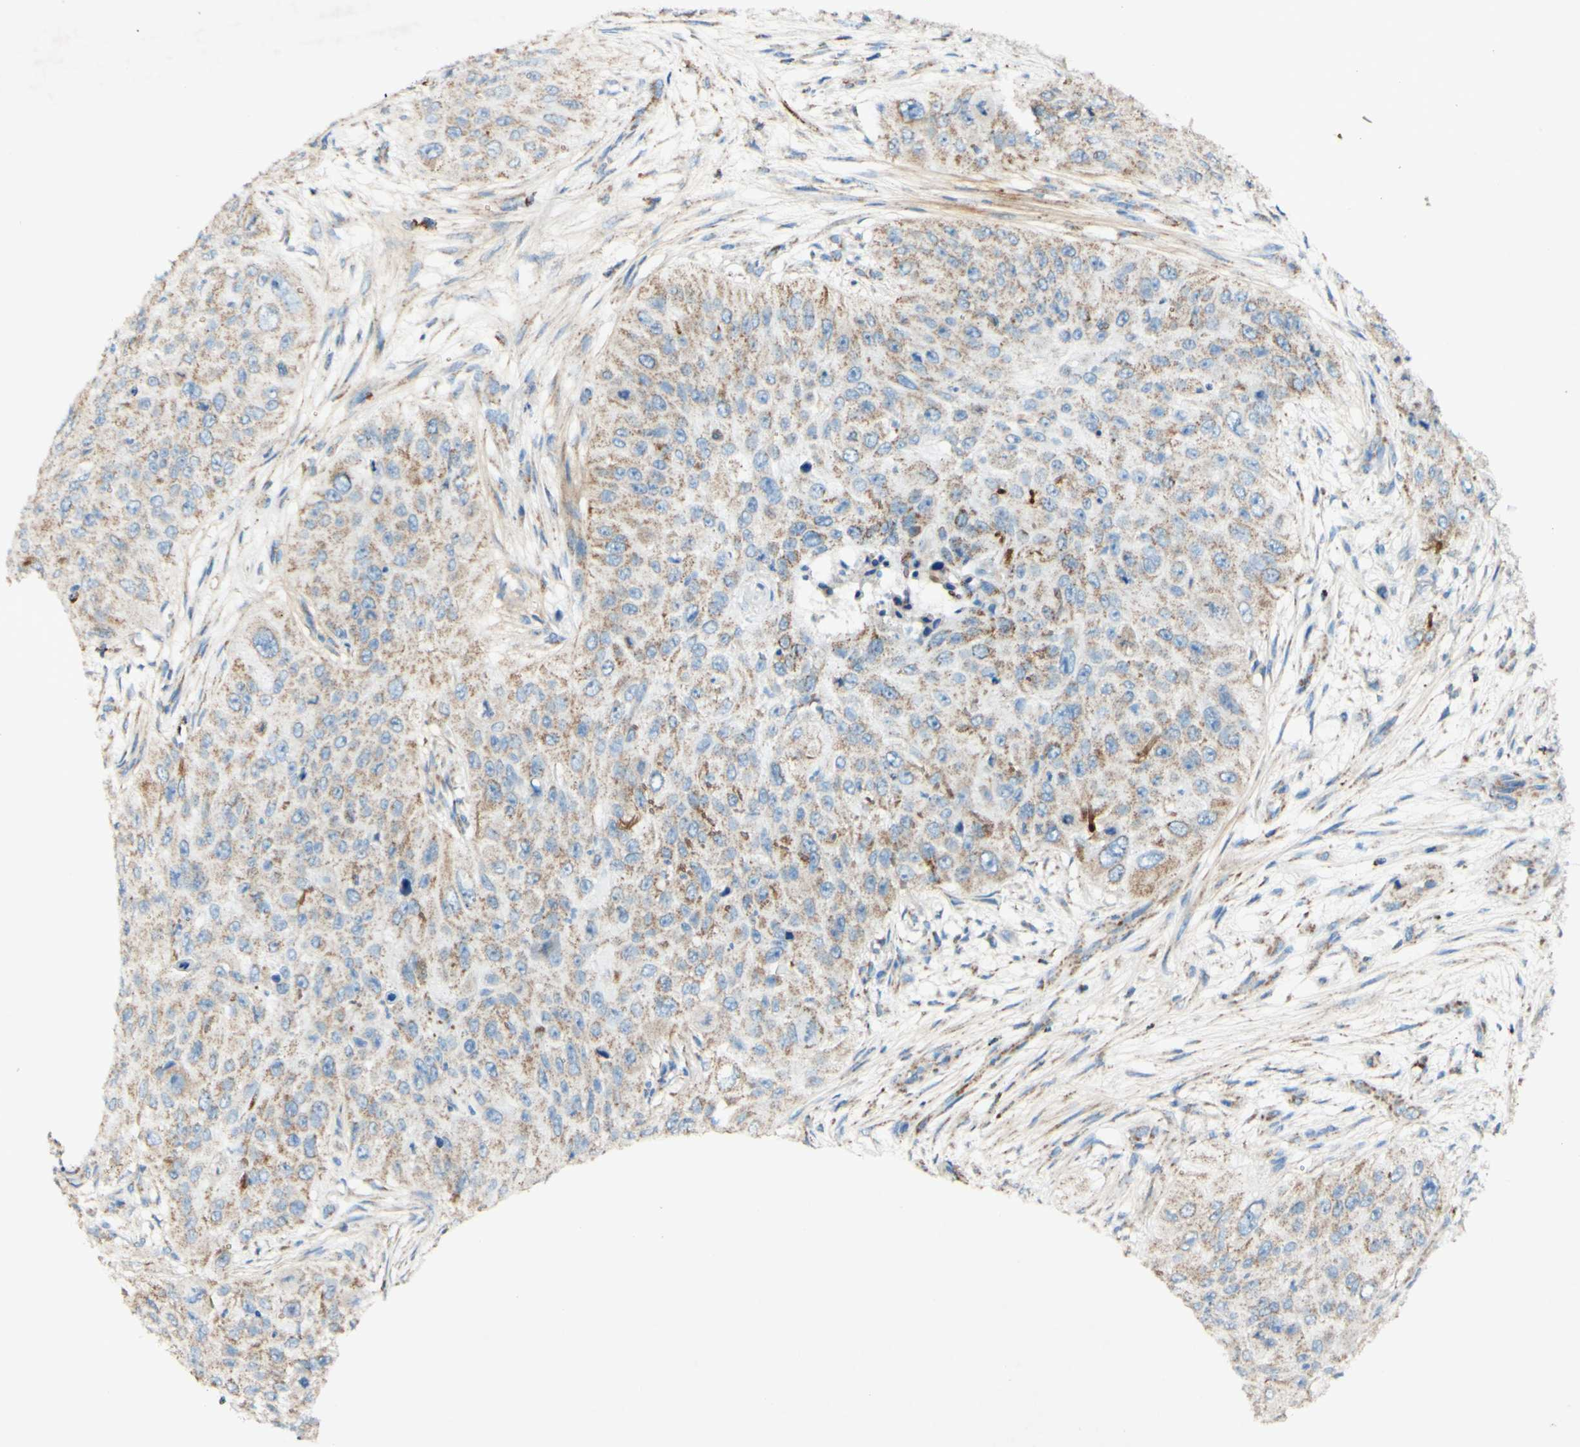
{"staining": {"intensity": "weak", "quantity": ">75%", "location": "cytoplasmic/membranous"}, "tissue": "skin cancer", "cell_type": "Tumor cells", "image_type": "cancer", "snomed": [{"axis": "morphology", "description": "Squamous cell carcinoma, NOS"}, {"axis": "topography", "description": "Skin"}], "caption": "Tumor cells exhibit weak cytoplasmic/membranous staining in approximately >75% of cells in skin squamous cell carcinoma.", "gene": "OXCT1", "patient": {"sex": "female", "age": 80}}